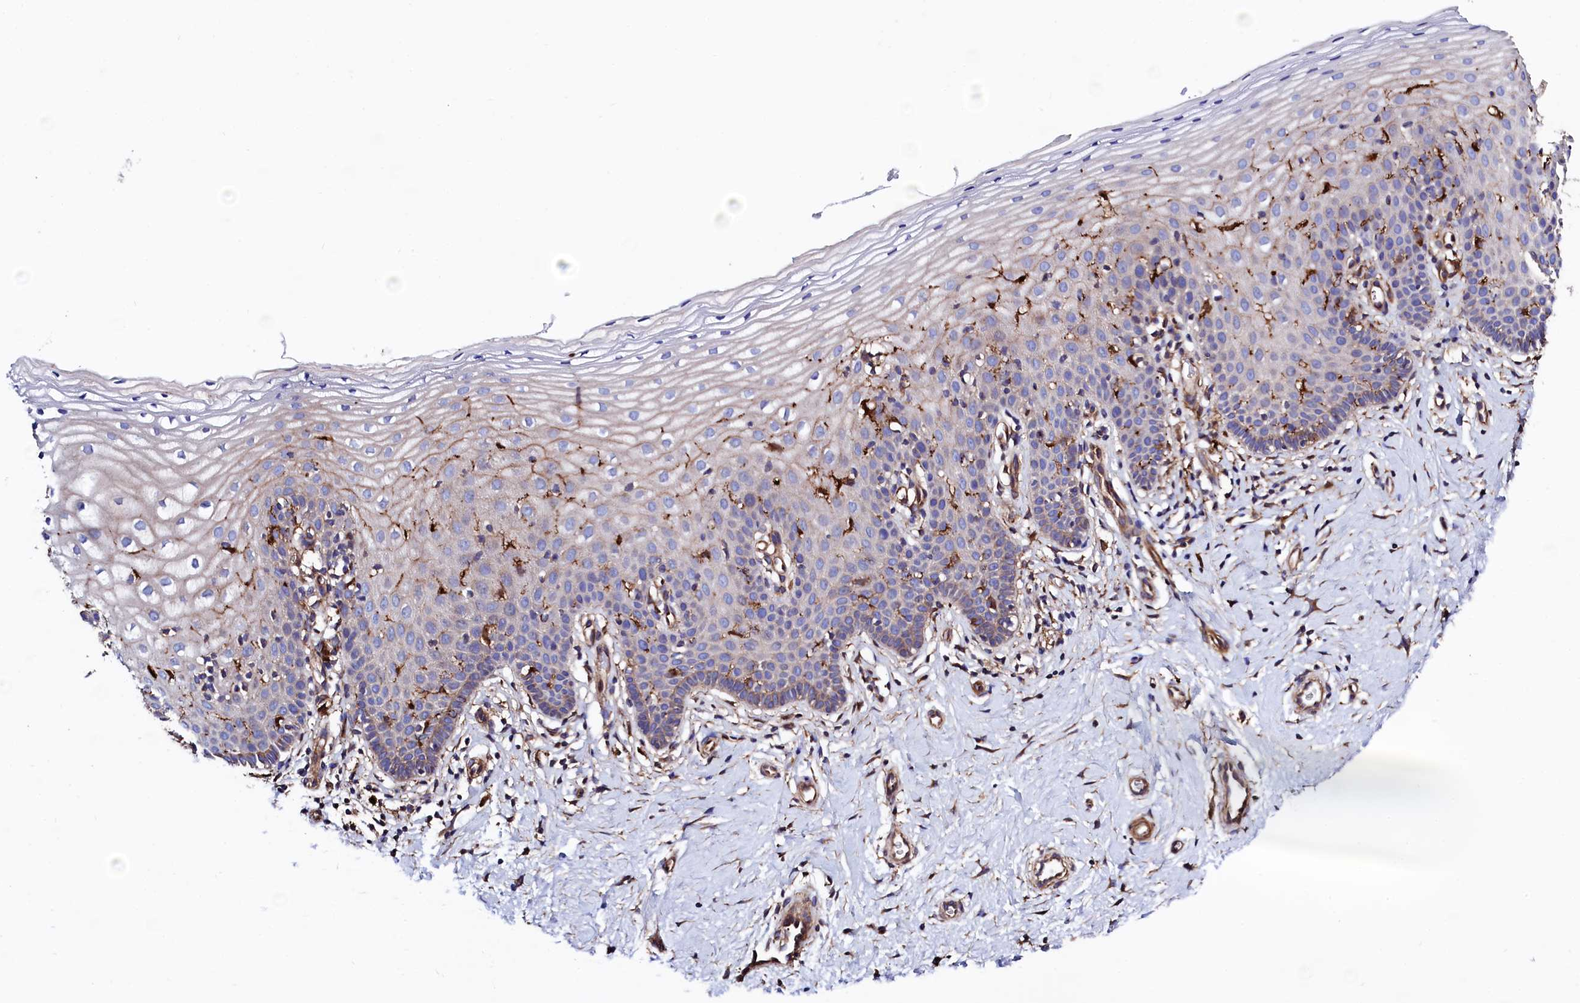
{"staining": {"intensity": "weak", "quantity": "<25%", "location": "cytoplasmic/membranous"}, "tissue": "cervix", "cell_type": "Glandular cells", "image_type": "normal", "snomed": [{"axis": "morphology", "description": "Normal tissue, NOS"}, {"axis": "topography", "description": "Cervix"}], "caption": "Human cervix stained for a protein using IHC reveals no positivity in glandular cells.", "gene": "STAMBPL1", "patient": {"sex": "female", "age": 36}}